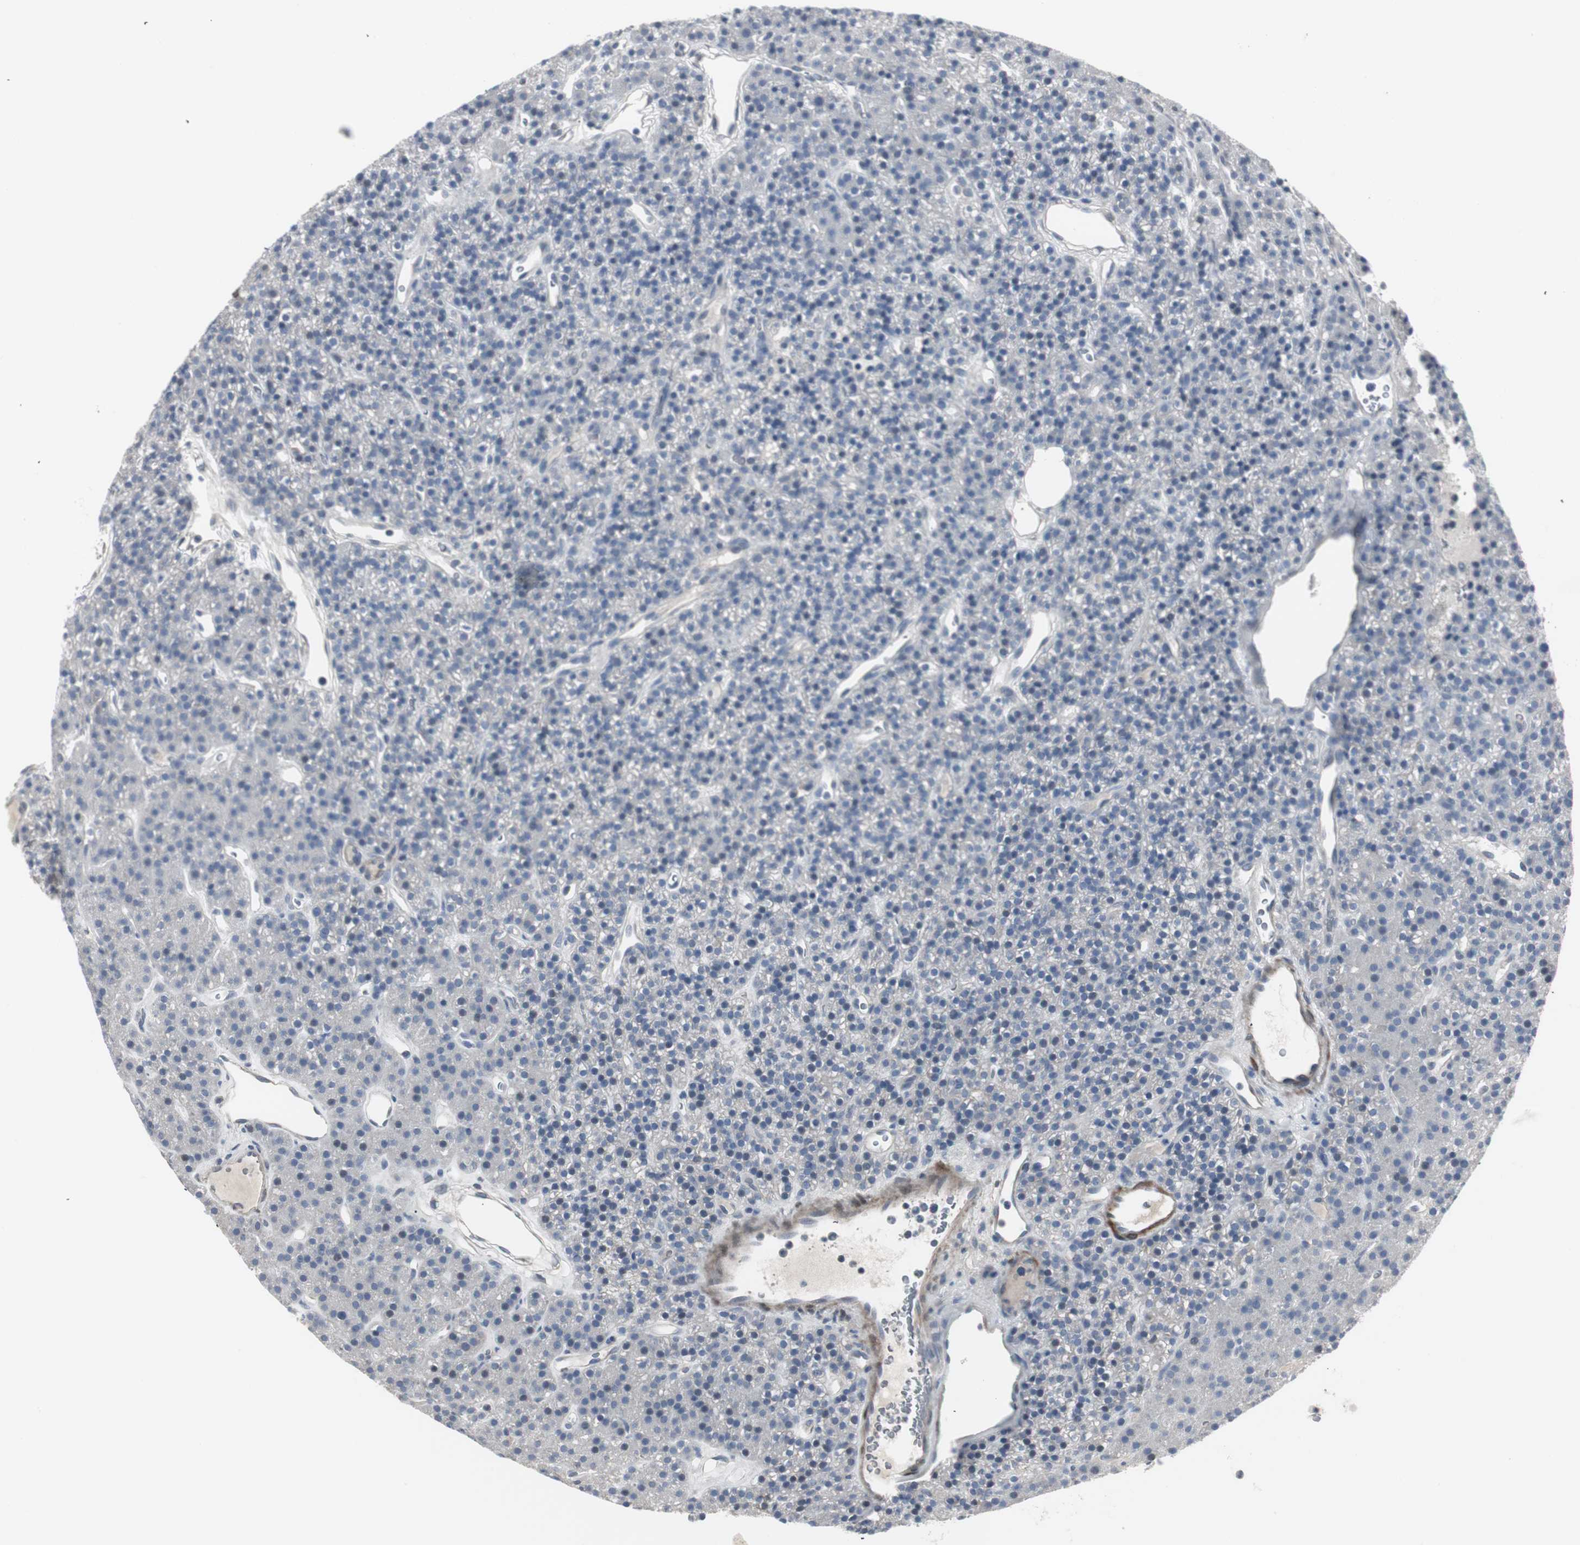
{"staining": {"intensity": "negative", "quantity": "none", "location": "none"}, "tissue": "parathyroid gland", "cell_type": "Glandular cells", "image_type": "normal", "snomed": [{"axis": "morphology", "description": "Normal tissue, NOS"}, {"axis": "morphology", "description": "Hyperplasia, NOS"}, {"axis": "topography", "description": "Parathyroid gland"}], "caption": "A high-resolution image shows immunohistochemistry (IHC) staining of unremarkable parathyroid gland, which shows no significant positivity in glandular cells. Brightfield microscopy of immunohistochemistry stained with DAB (brown) and hematoxylin (blue), captured at high magnification.", "gene": "DMPK", "patient": {"sex": "male", "age": 44}}